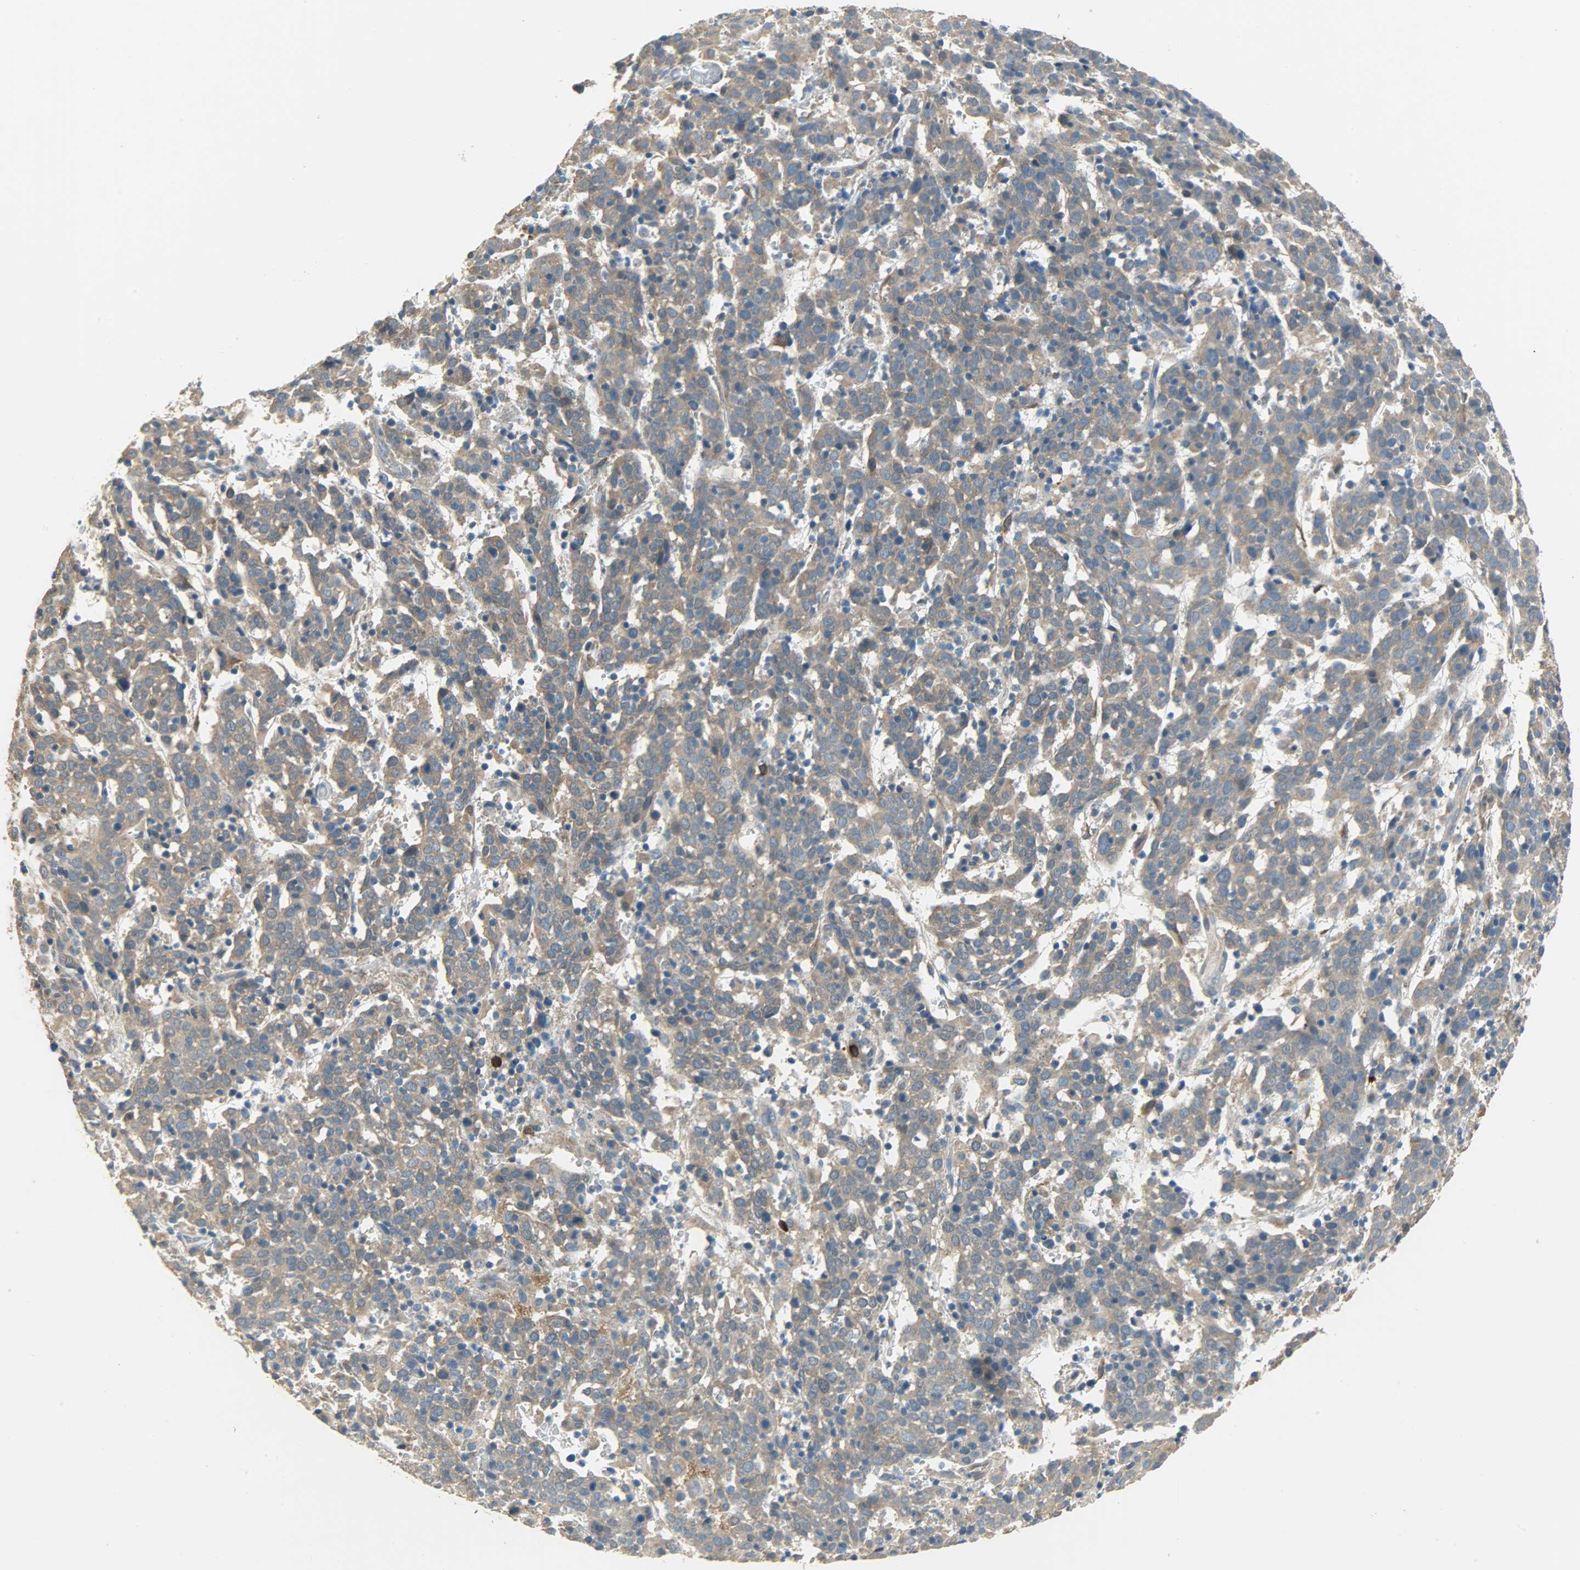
{"staining": {"intensity": "moderate", "quantity": ">75%", "location": "cytoplasmic/membranous"}, "tissue": "cervical cancer", "cell_type": "Tumor cells", "image_type": "cancer", "snomed": [{"axis": "morphology", "description": "Normal tissue, NOS"}, {"axis": "morphology", "description": "Squamous cell carcinoma, NOS"}, {"axis": "topography", "description": "Cervix"}], "caption": "Tumor cells show medium levels of moderate cytoplasmic/membranous expression in about >75% of cells in cervical squamous cell carcinoma.", "gene": "C1orf198", "patient": {"sex": "female", "age": 67}}